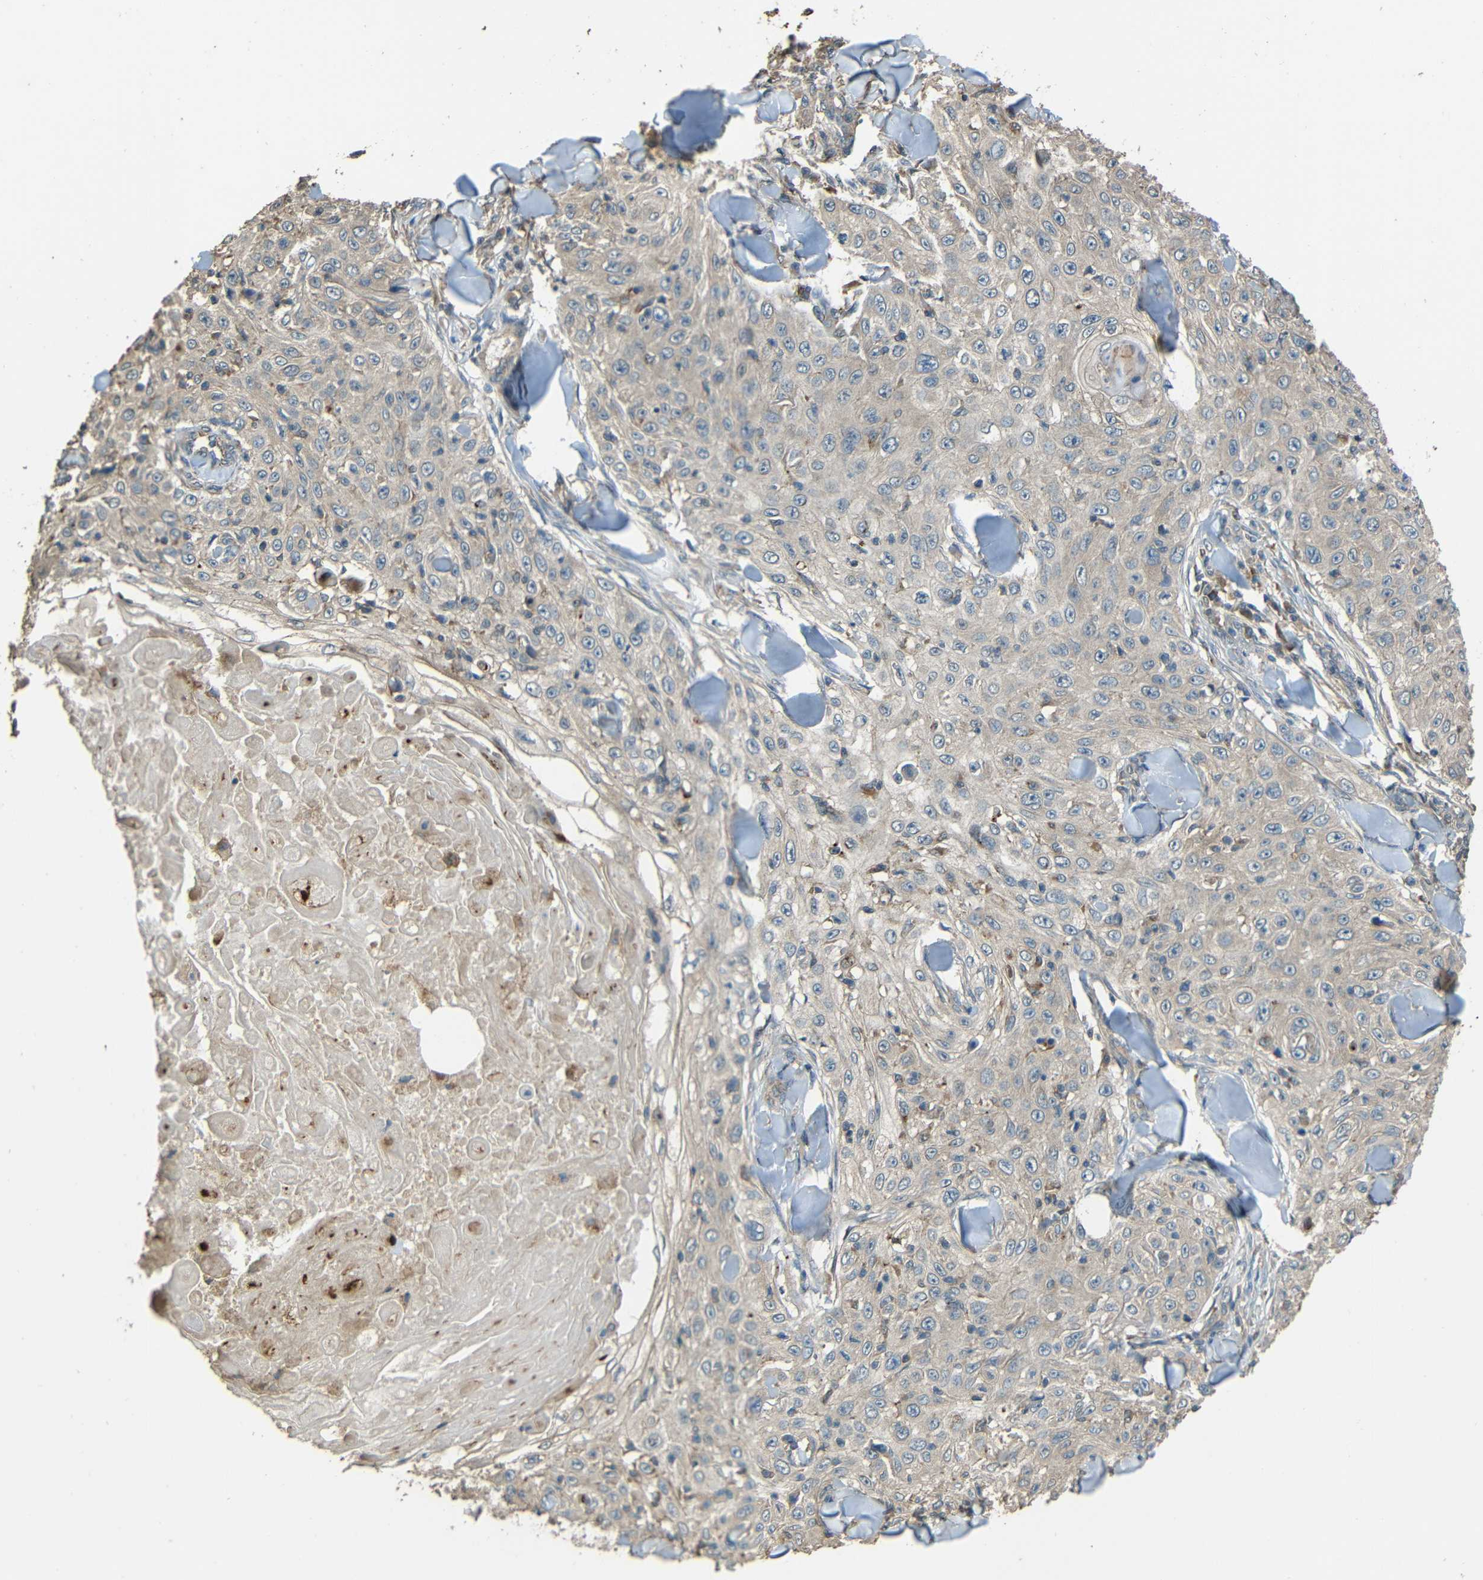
{"staining": {"intensity": "weak", "quantity": "25%-75%", "location": "cytoplasmic/membranous"}, "tissue": "skin cancer", "cell_type": "Tumor cells", "image_type": "cancer", "snomed": [{"axis": "morphology", "description": "Squamous cell carcinoma, NOS"}, {"axis": "topography", "description": "Skin"}], "caption": "The micrograph reveals immunohistochemical staining of squamous cell carcinoma (skin). There is weak cytoplasmic/membranous positivity is present in about 25%-75% of tumor cells.", "gene": "ACACA", "patient": {"sex": "male", "age": 86}}